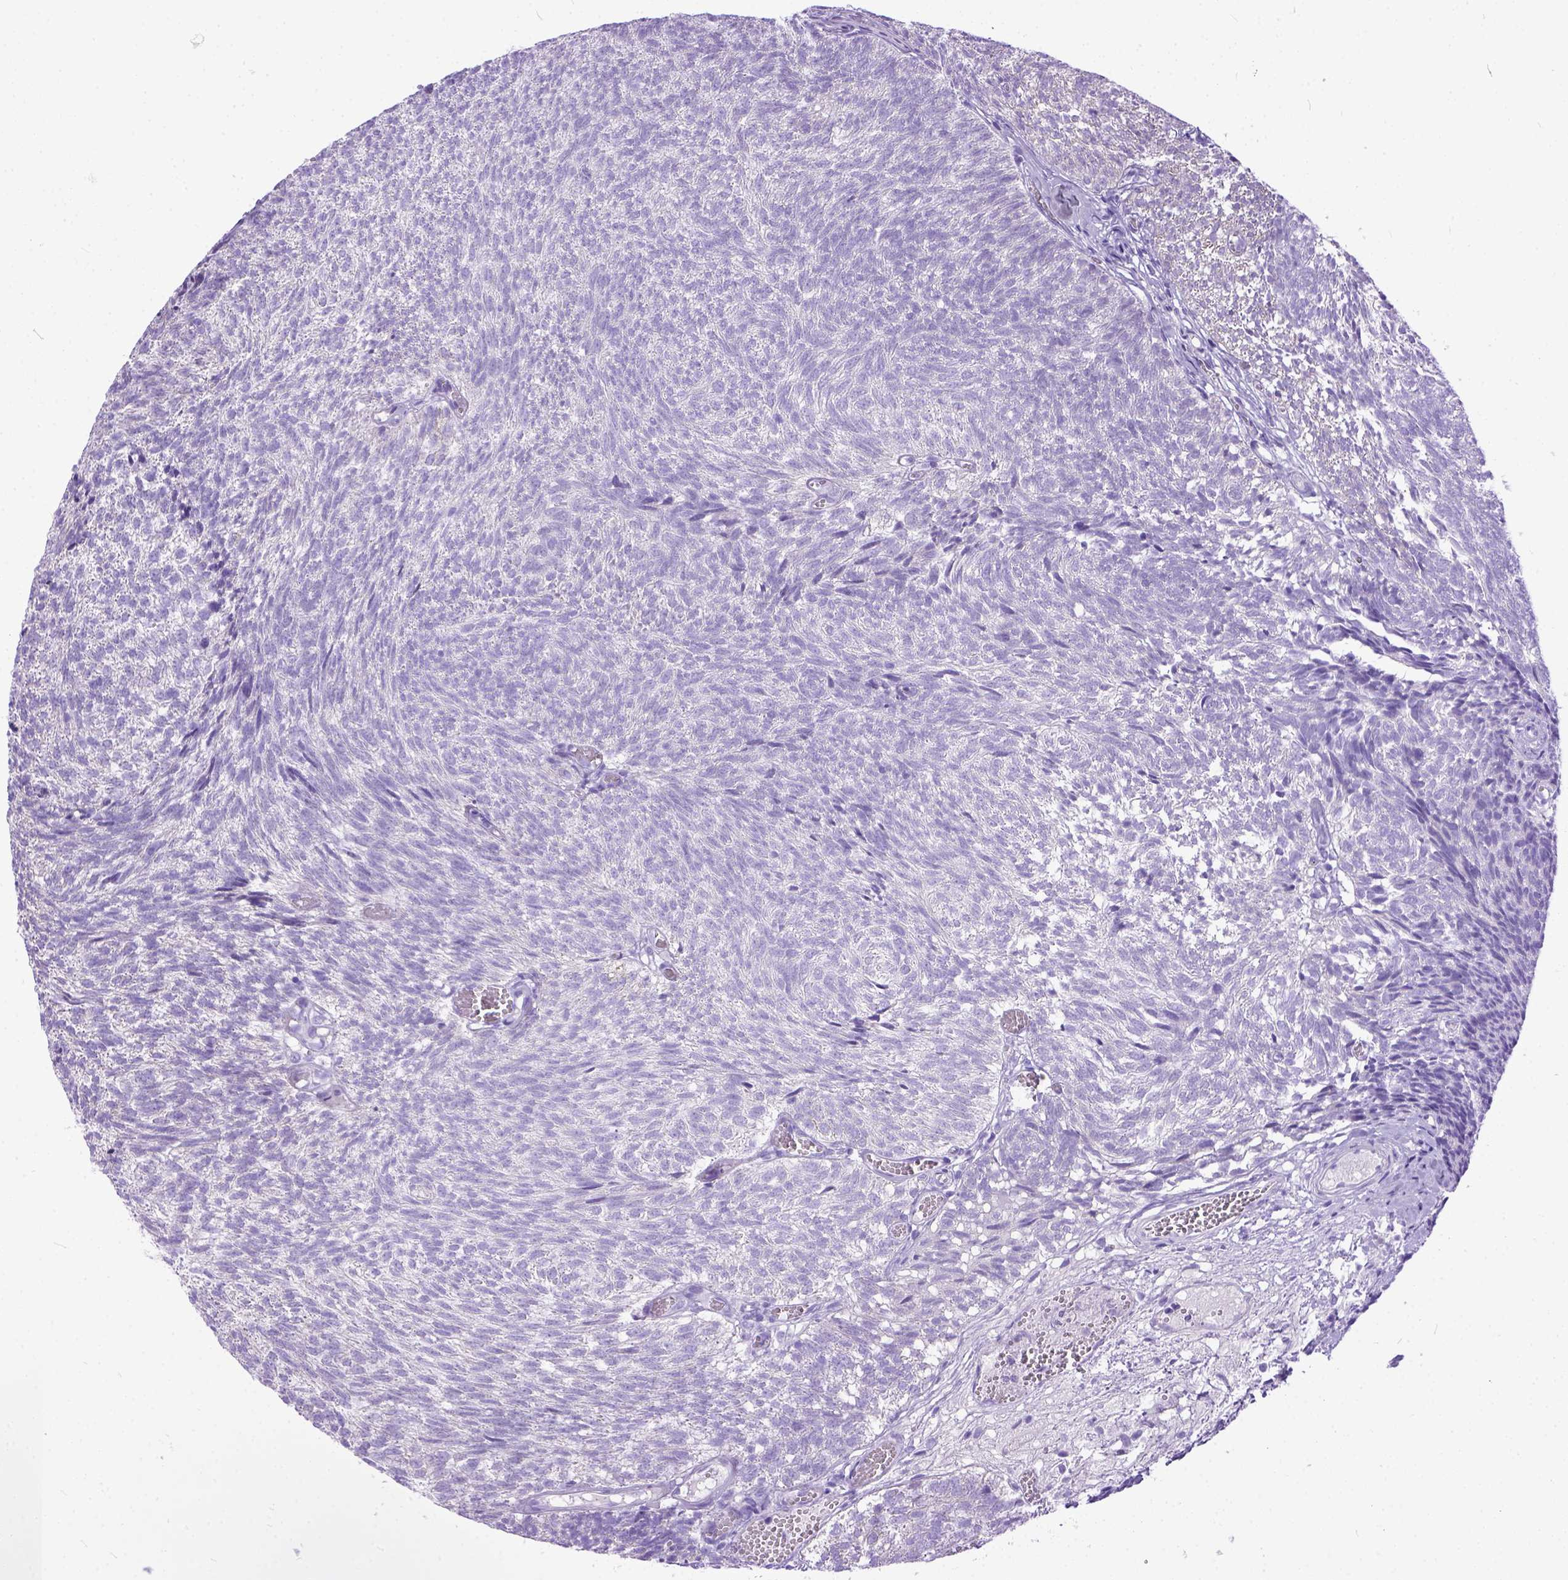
{"staining": {"intensity": "negative", "quantity": "none", "location": "none"}, "tissue": "urothelial cancer", "cell_type": "Tumor cells", "image_type": "cancer", "snomed": [{"axis": "morphology", "description": "Urothelial carcinoma, Low grade"}, {"axis": "topography", "description": "Urinary bladder"}], "caption": "Urothelial cancer stained for a protein using IHC reveals no staining tumor cells.", "gene": "PPL", "patient": {"sex": "male", "age": 77}}